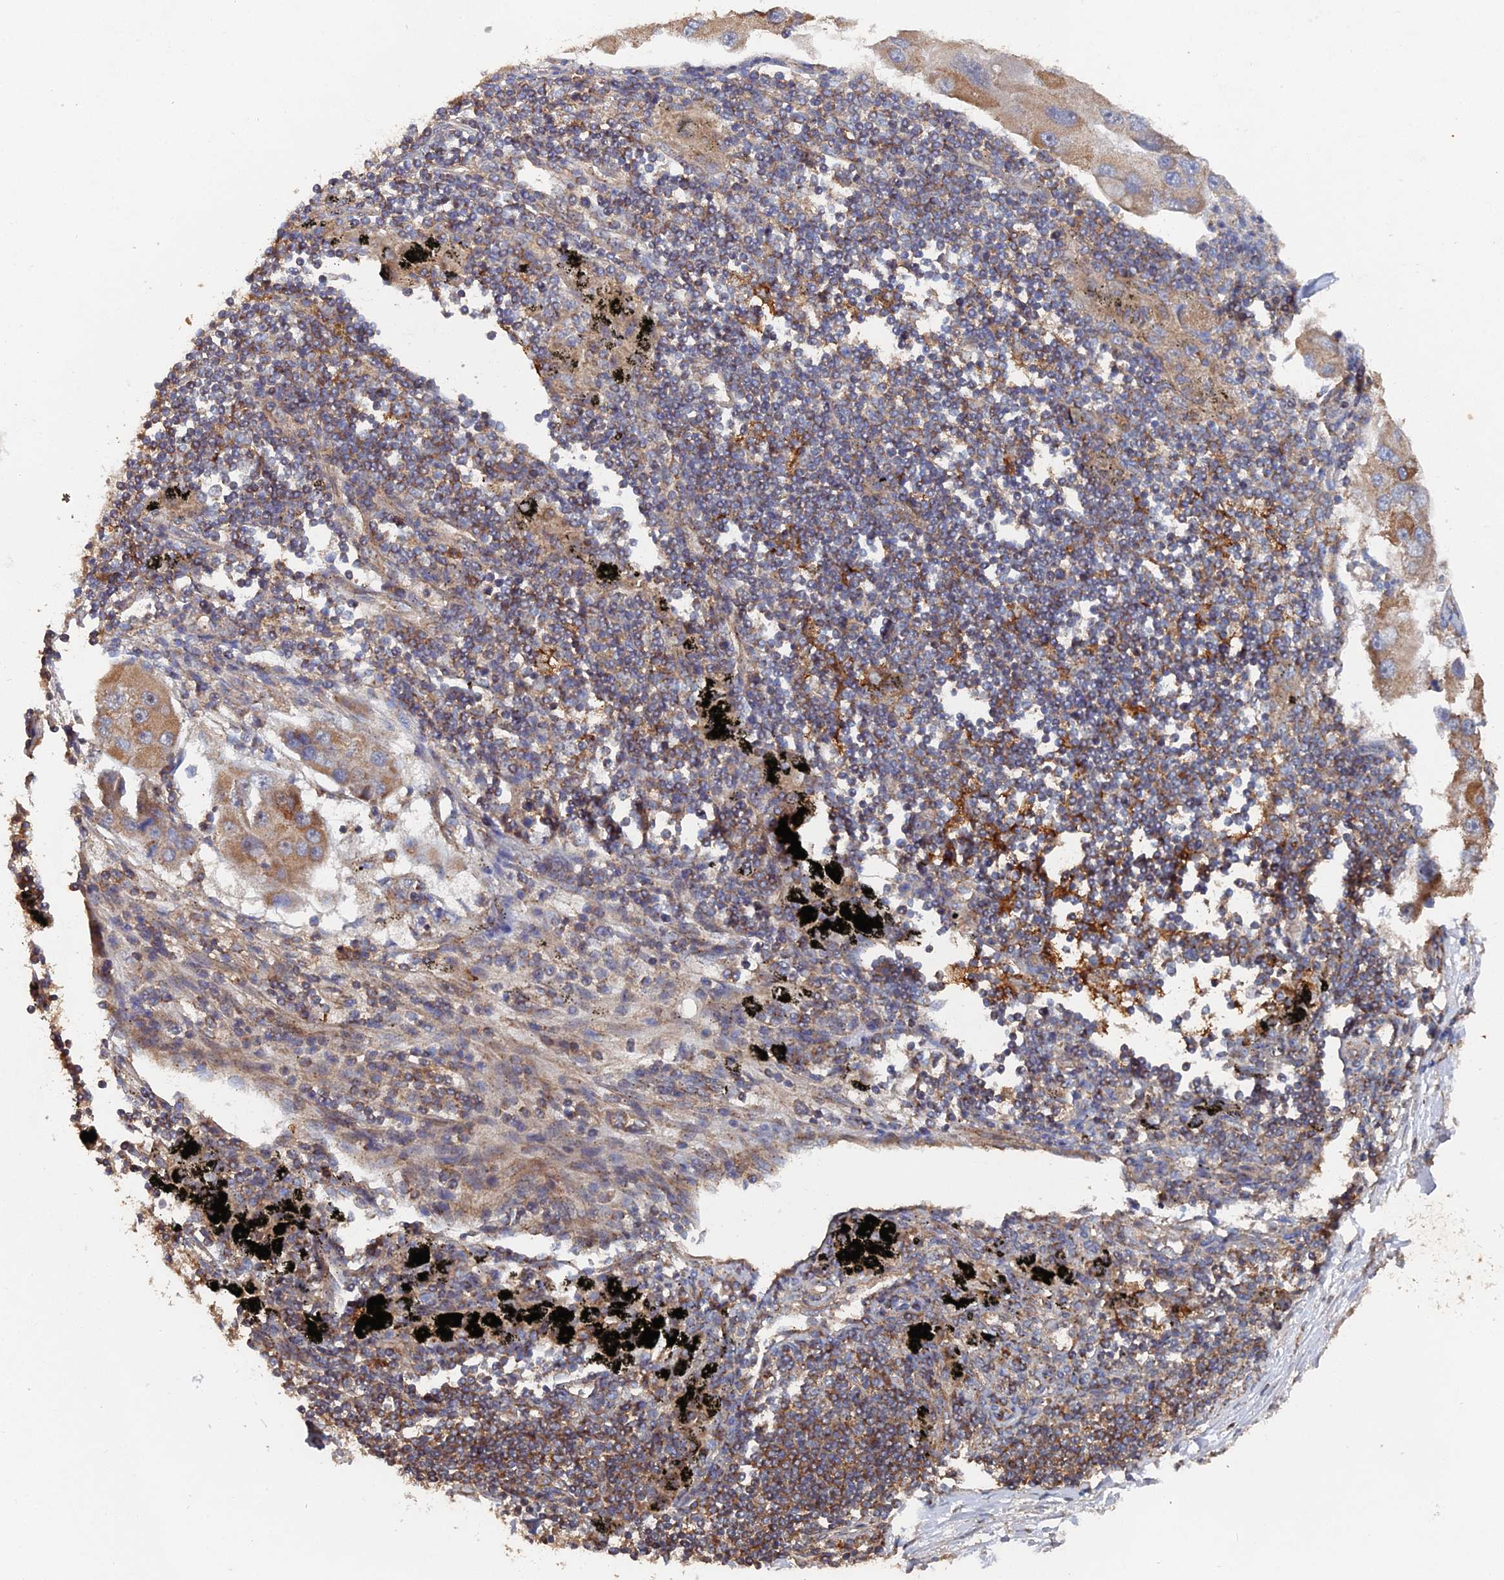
{"staining": {"intensity": "moderate", "quantity": ">75%", "location": "cytoplasmic/membranous"}, "tissue": "lung cancer", "cell_type": "Tumor cells", "image_type": "cancer", "snomed": [{"axis": "morphology", "description": "Adenocarcinoma, NOS"}, {"axis": "topography", "description": "Lung"}], "caption": "There is medium levels of moderate cytoplasmic/membranous staining in tumor cells of lung adenocarcinoma, as demonstrated by immunohistochemical staining (brown color).", "gene": "SPANXN4", "patient": {"sex": "female", "age": 54}}